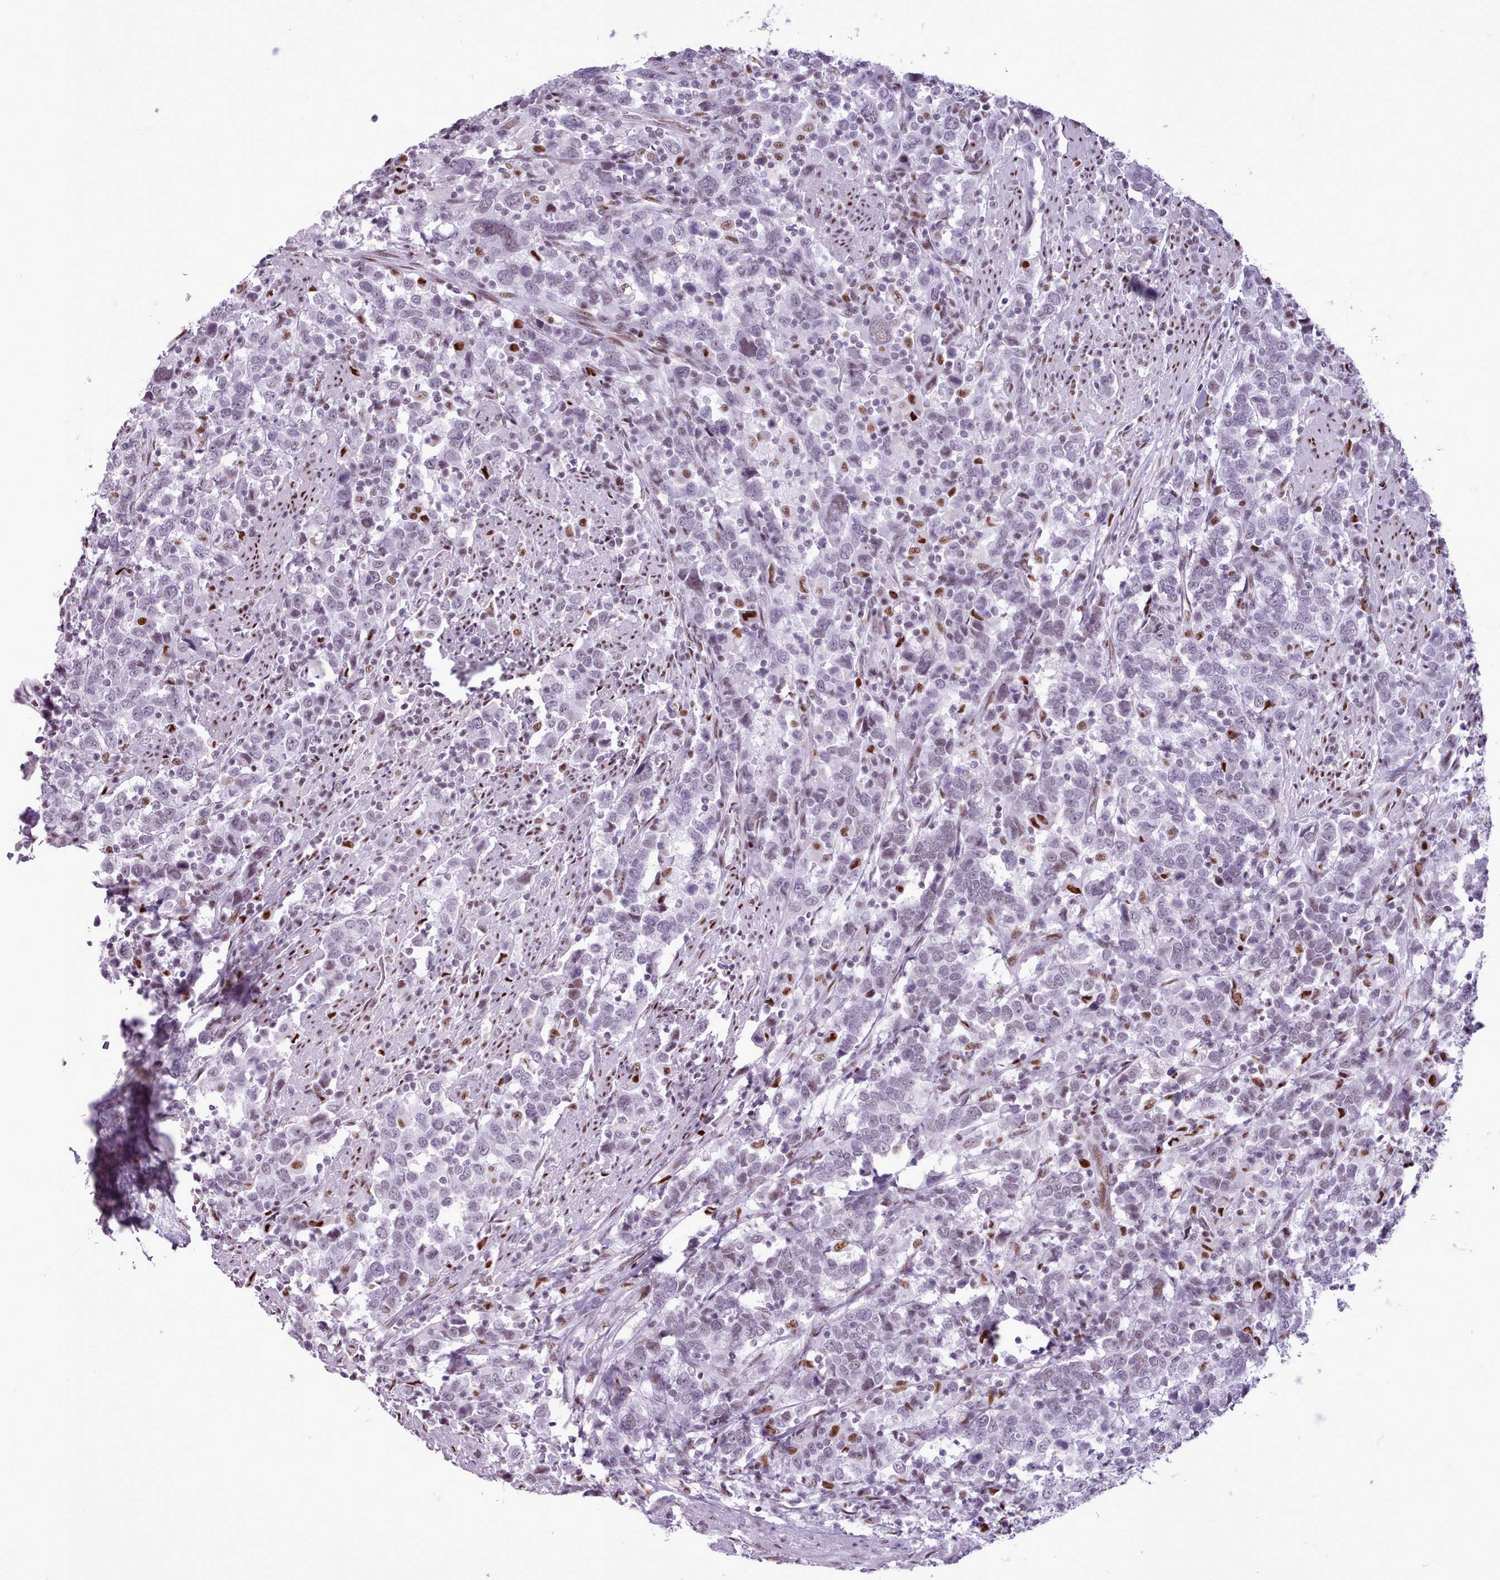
{"staining": {"intensity": "weak", "quantity": "25%-75%", "location": "nuclear"}, "tissue": "urothelial cancer", "cell_type": "Tumor cells", "image_type": "cancer", "snomed": [{"axis": "morphology", "description": "Urothelial carcinoma, High grade"}, {"axis": "topography", "description": "Urinary bladder"}], "caption": "High-grade urothelial carcinoma stained with DAB (3,3'-diaminobenzidine) immunohistochemistry shows low levels of weak nuclear positivity in approximately 25%-75% of tumor cells.", "gene": "SRSF4", "patient": {"sex": "male", "age": 61}}